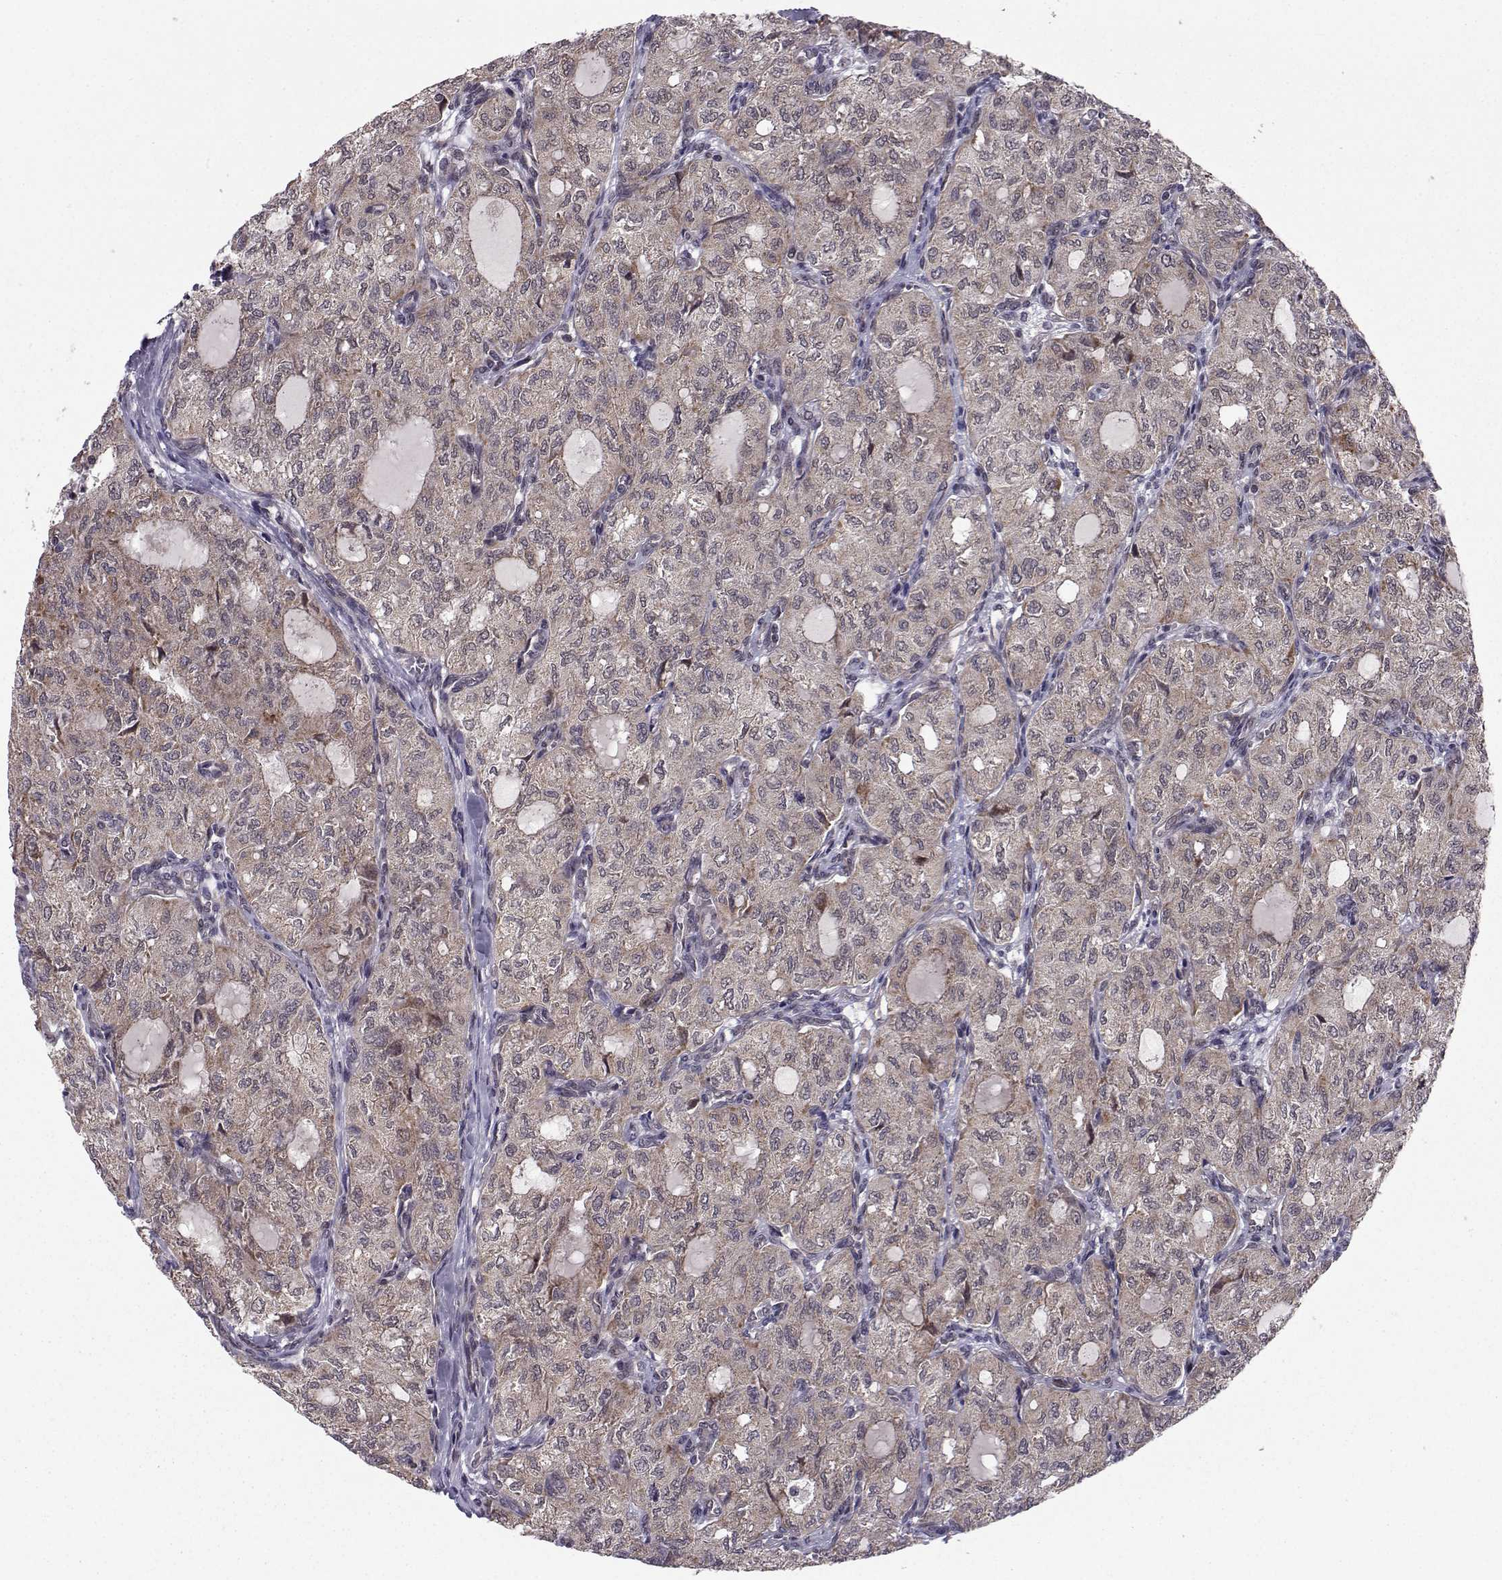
{"staining": {"intensity": "moderate", "quantity": "25%-75%", "location": "cytoplasmic/membranous"}, "tissue": "thyroid cancer", "cell_type": "Tumor cells", "image_type": "cancer", "snomed": [{"axis": "morphology", "description": "Follicular adenoma carcinoma, NOS"}, {"axis": "topography", "description": "Thyroid gland"}], "caption": "Immunohistochemistry (IHC) micrograph of human thyroid follicular adenoma carcinoma stained for a protein (brown), which exhibits medium levels of moderate cytoplasmic/membranous staining in about 25%-75% of tumor cells.", "gene": "PKN2", "patient": {"sex": "male", "age": 75}}